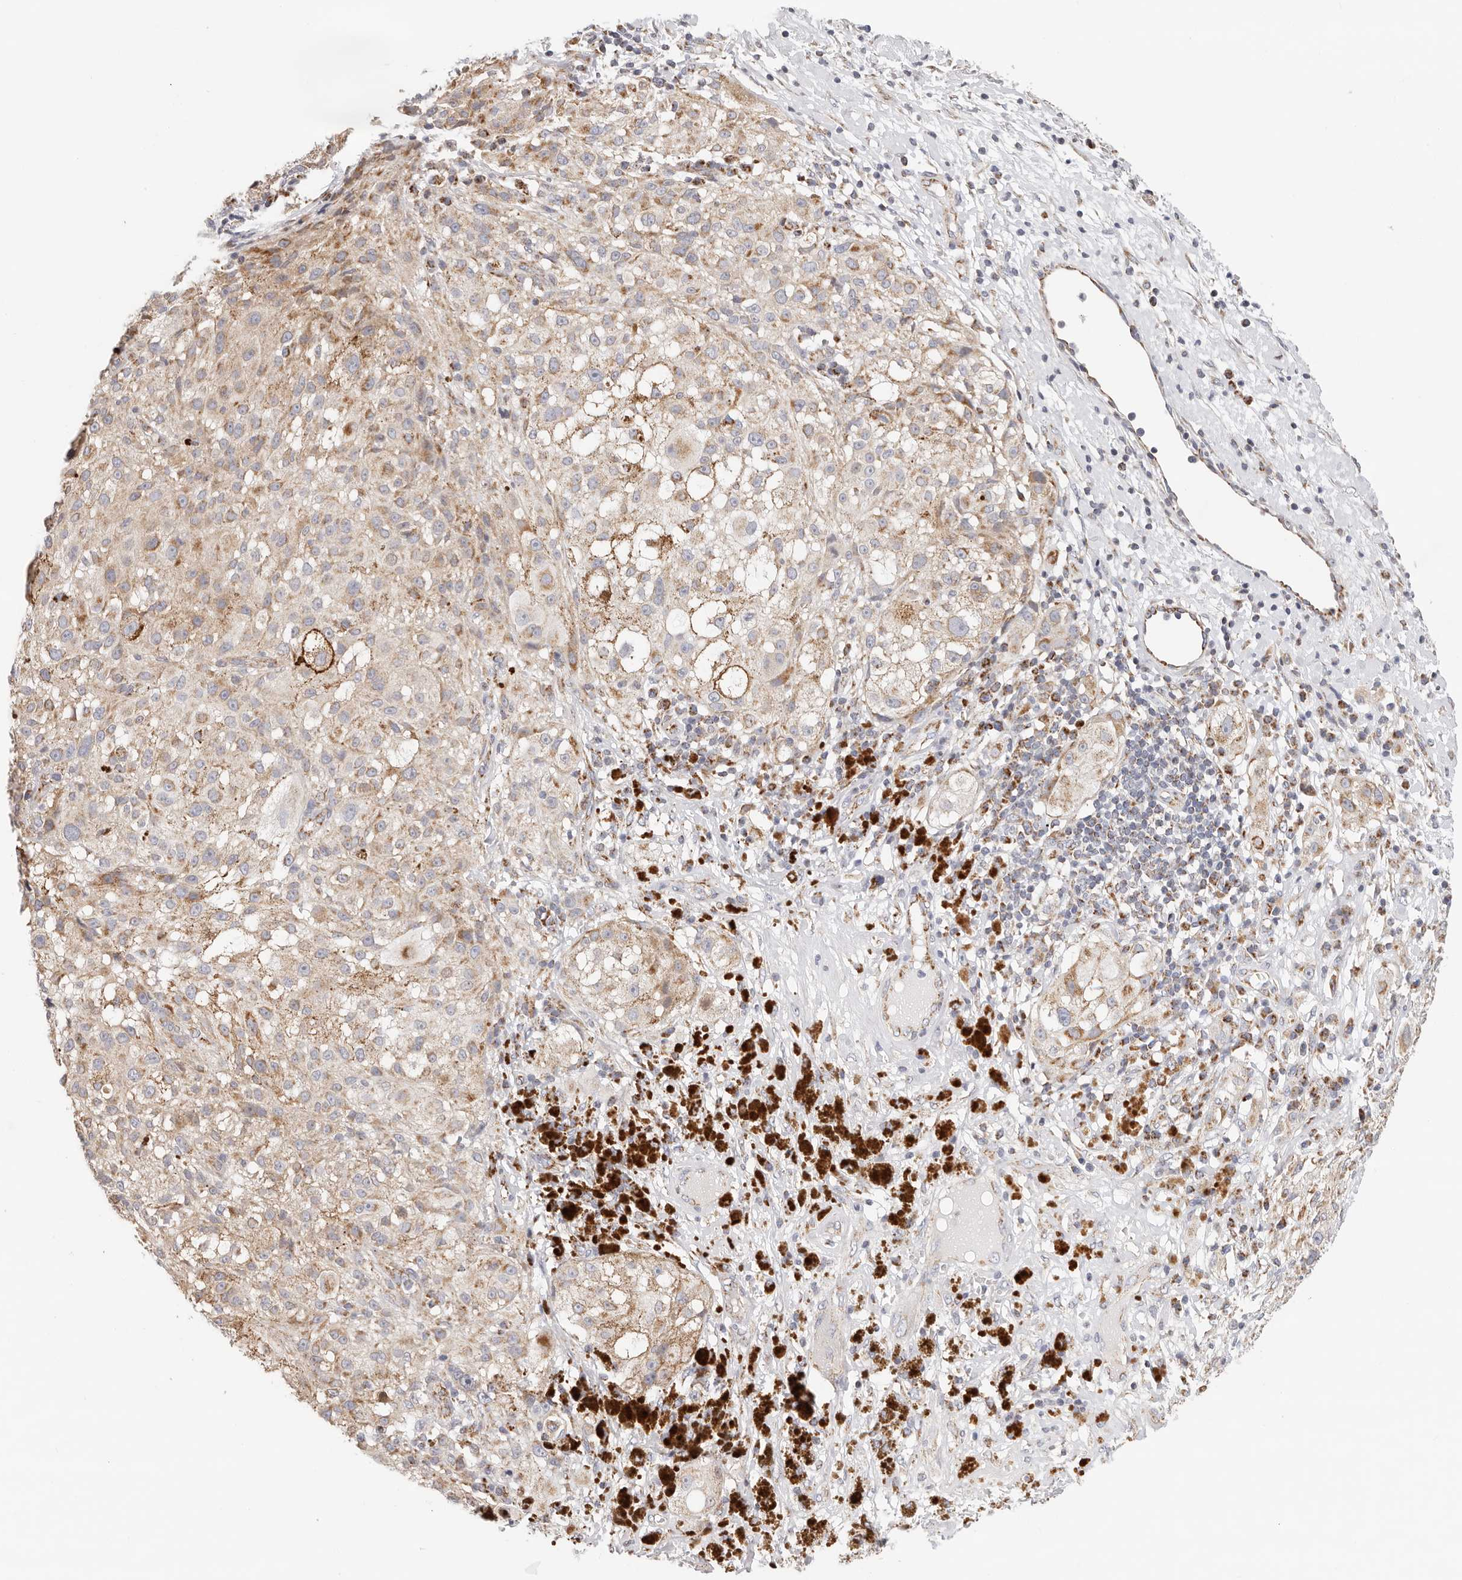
{"staining": {"intensity": "moderate", "quantity": ">75%", "location": "cytoplasmic/membranous"}, "tissue": "melanoma", "cell_type": "Tumor cells", "image_type": "cancer", "snomed": [{"axis": "morphology", "description": "Necrosis, NOS"}, {"axis": "morphology", "description": "Malignant melanoma, NOS"}, {"axis": "topography", "description": "Skin"}], "caption": "This is a micrograph of IHC staining of malignant melanoma, which shows moderate positivity in the cytoplasmic/membranous of tumor cells.", "gene": "AFDN", "patient": {"sex": "female", "age": 87}}